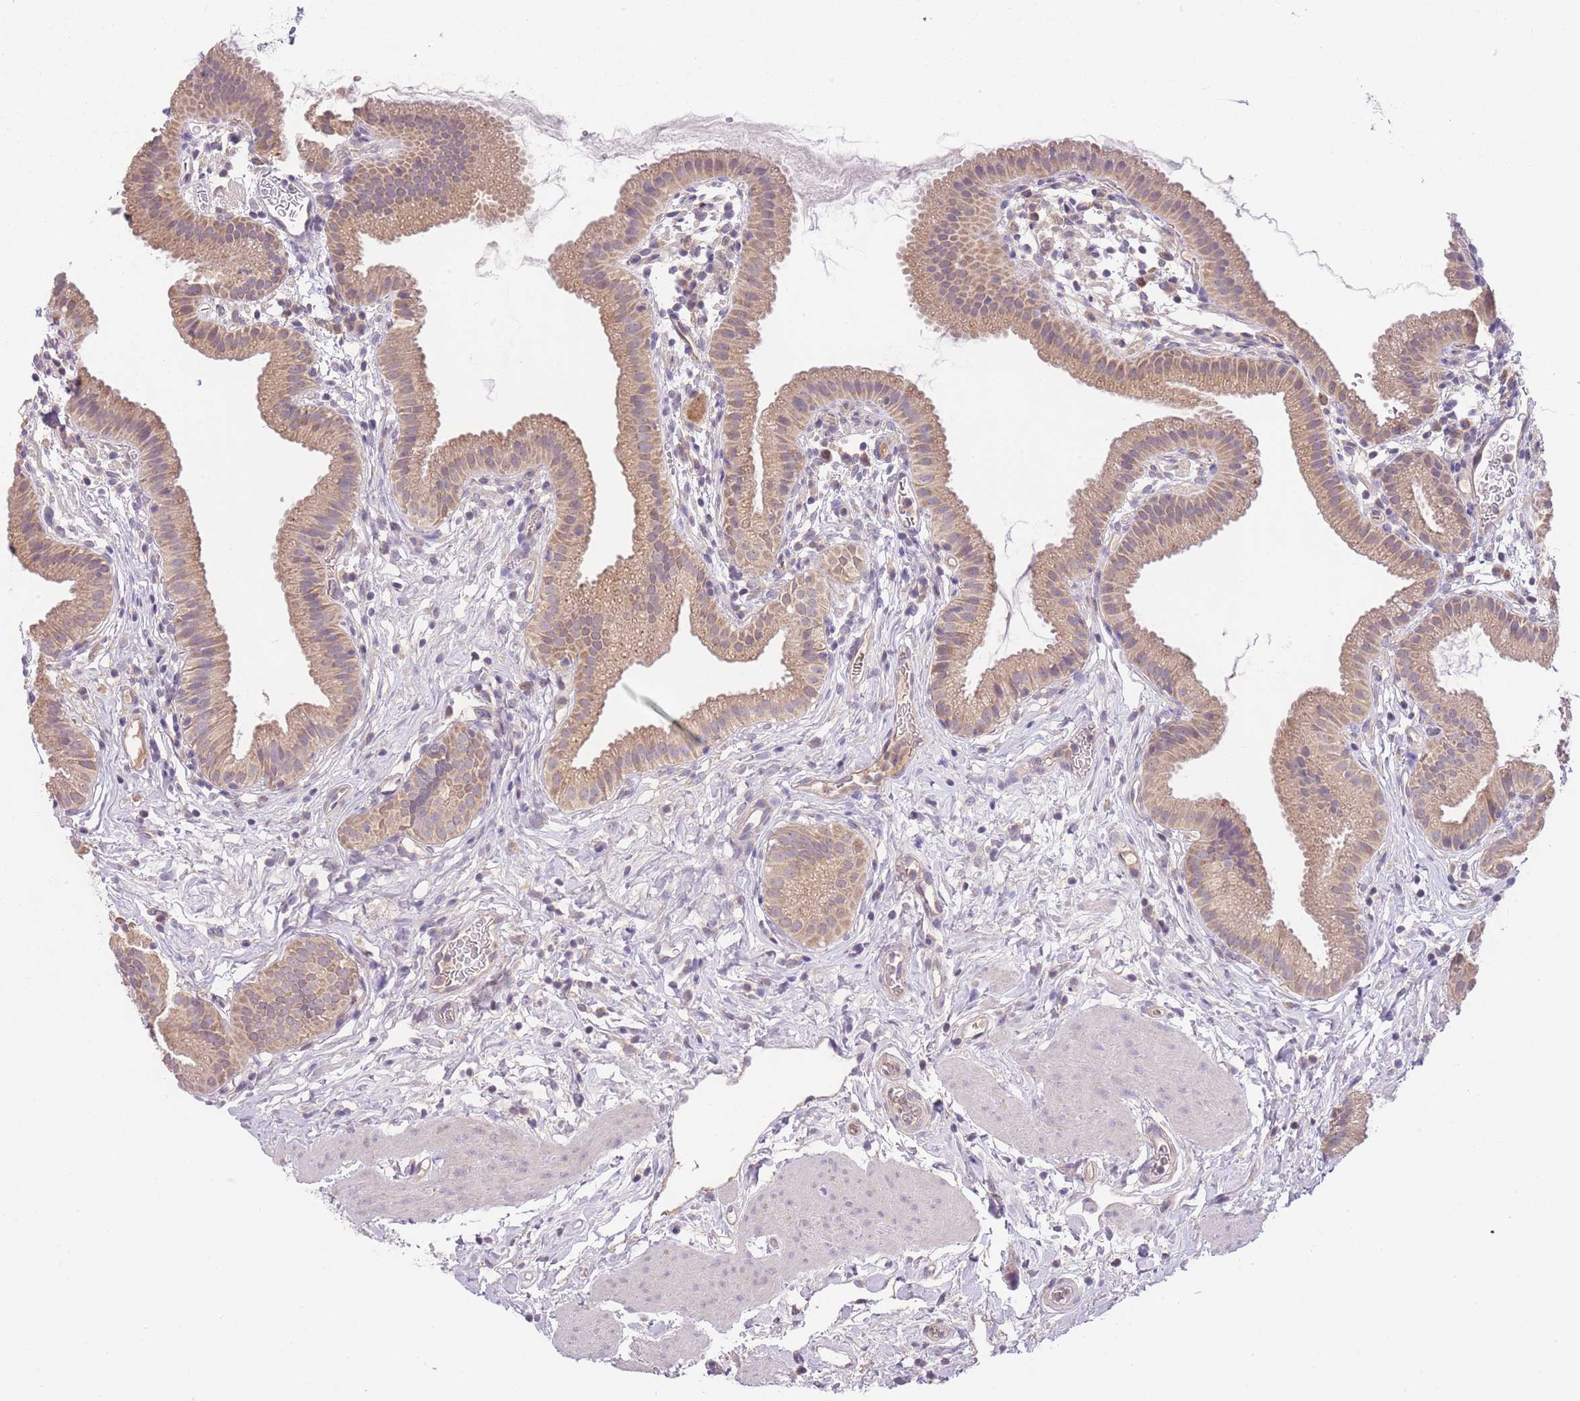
{"staining": {"intensity": "weak", "quantity": ">75%", "location": "cytoplasmic/membranous"}, "tissue": "gallbladder", "cell_type": "Glandular cells", "image_type": "normal", "snomed": [{"axis": "morphology", "description": "Normal tissue, NOS"}, {"axis": "topography", "description": "Gallbladder"}], "caption": "A low amount of weak cytoplasmic/membranous expression is identified in about >75% of glandular cells in benign gallbladder.", "gene": "SKOR2", "patient": {"sex": "female", "age": 46}}